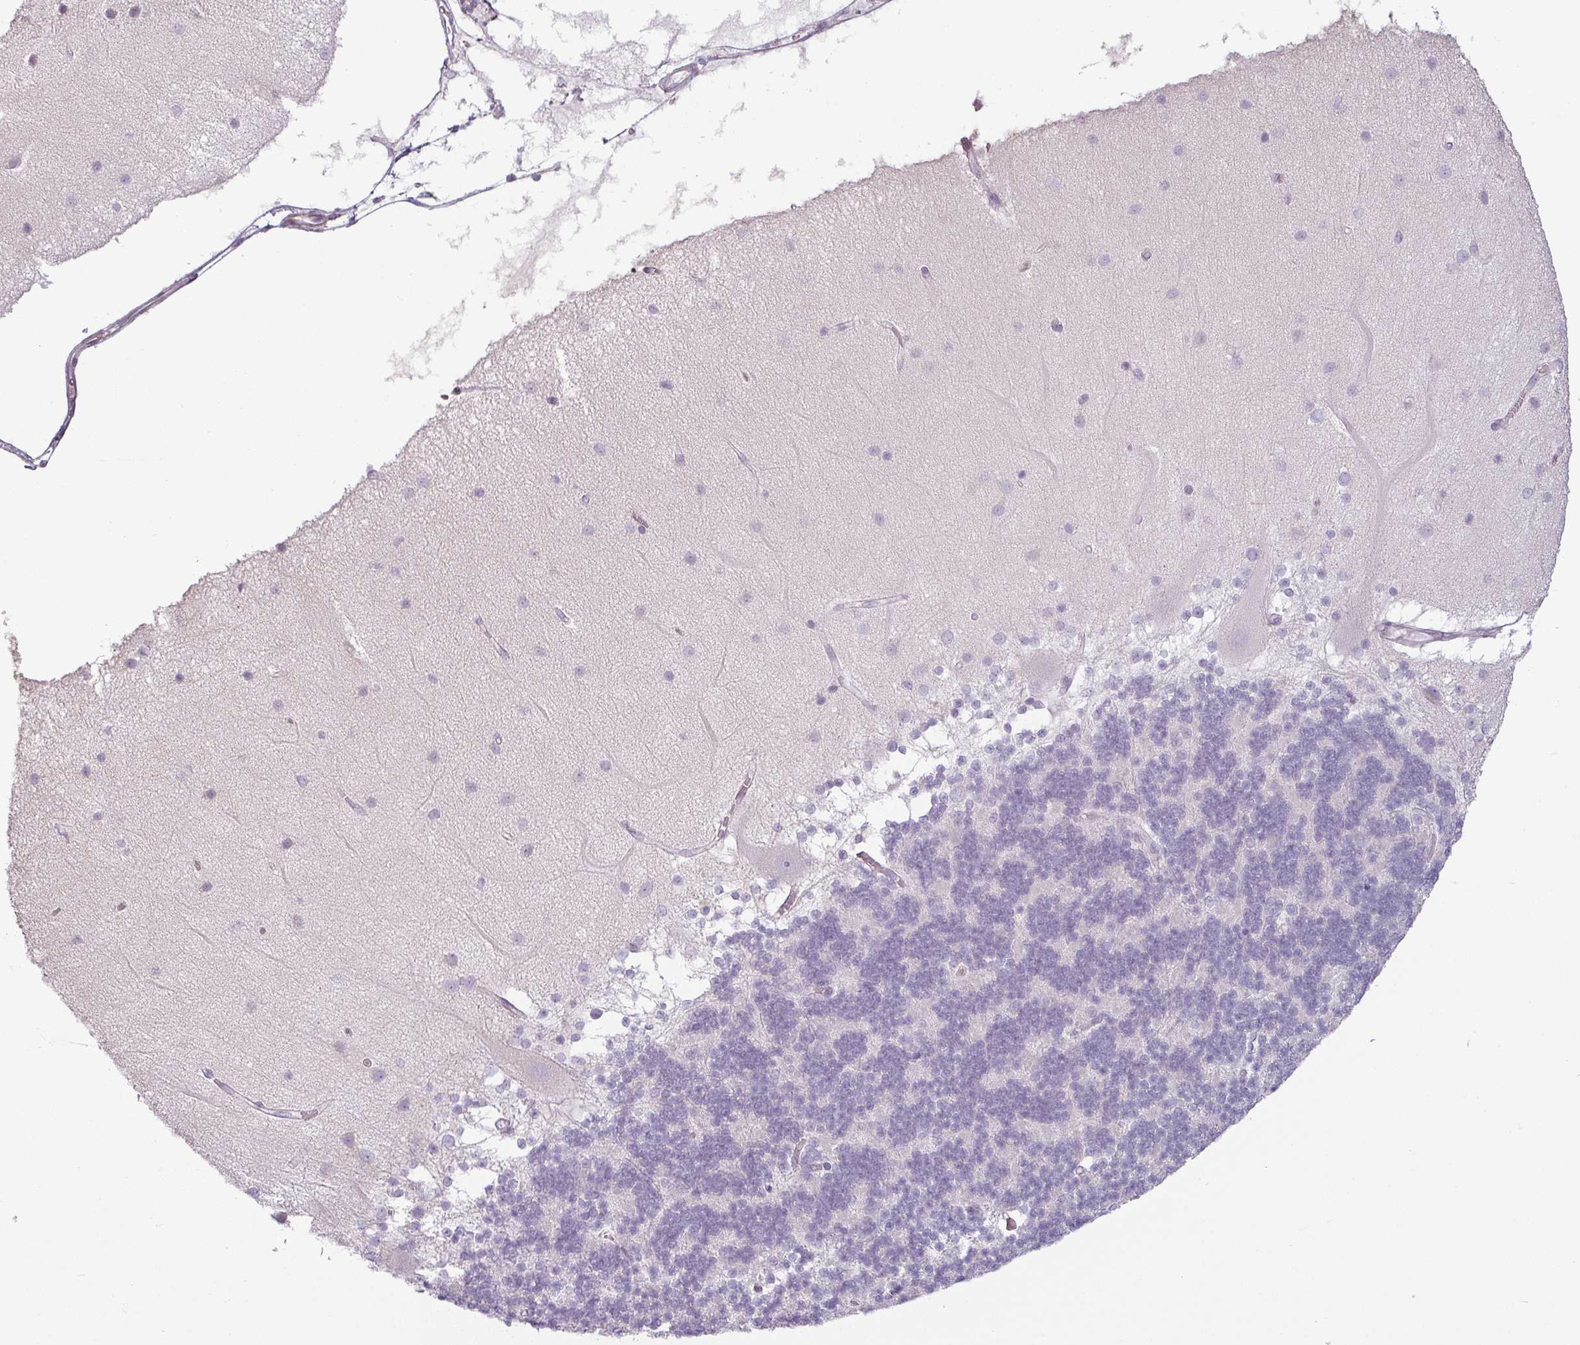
{"staining": {"intensity": "negative", "quantity": "none", "location": "none"}, "tissue": "cerebellum", "cell_type": "Cells in granular layer", "image_type": "normal", "snomed": [{"axis": "morphology", "description": "Normal tissue, NOS"}, {"axis": "topography", "description": "Cerebellum"}], "caption": "IHC image of unremarkable cerebellum stained for a protein (brown), which exhibits no positivity in cells in granular layer.", "gene": "CCDC144A", "patient": {"sex": "female", "age": 54}}